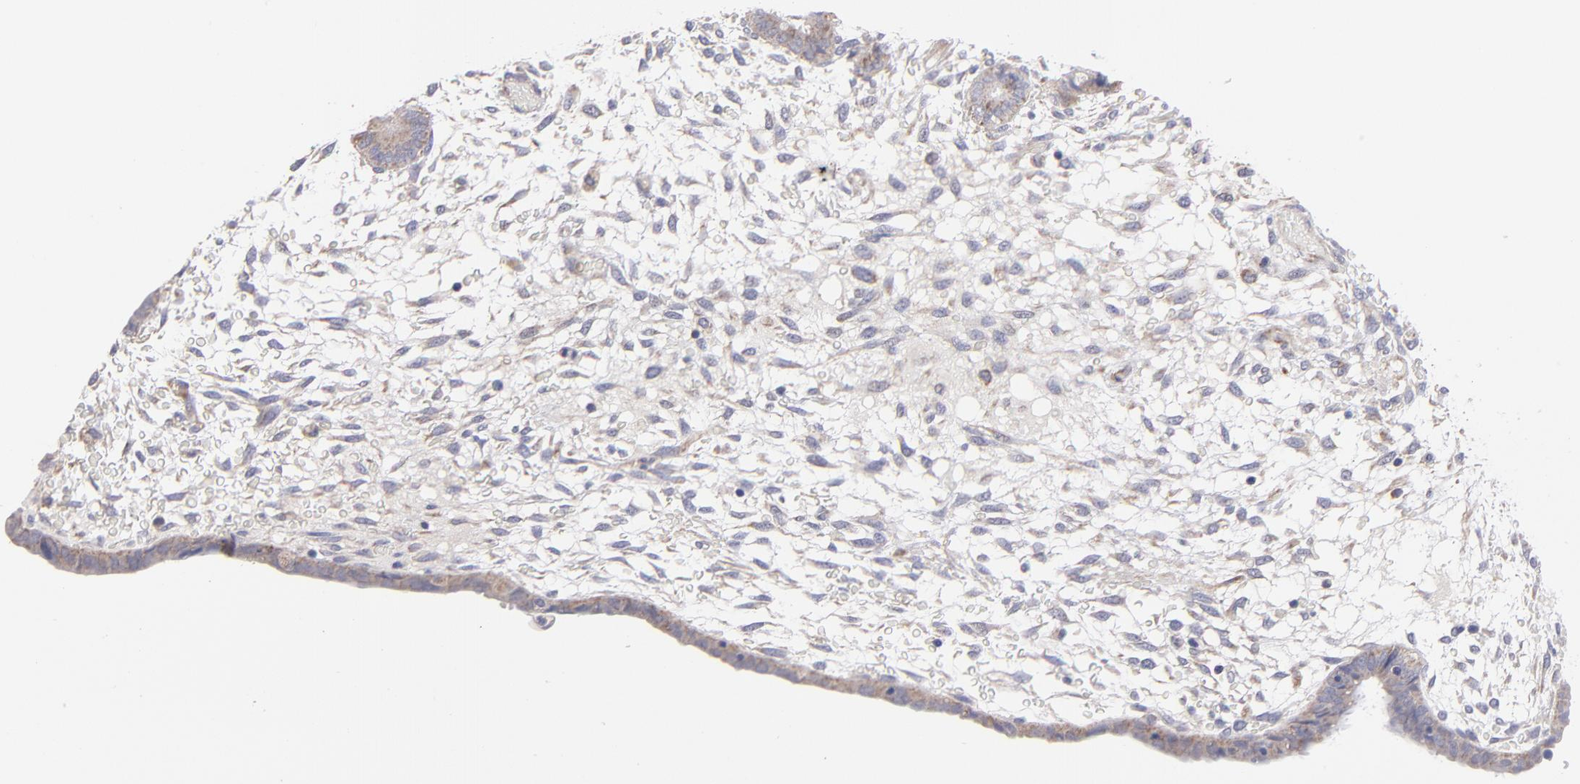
{"staining": {"intensity": "weak", "quantity": "<25%", "location": "cytoplasmic/membranous"}, "tissue": "endometrium", "cell_type": "Cells in endometrial stroma", "image_type": "normal", "snomed": [{"axis": "morphology", "description": "Normal tissue, NOS"}, {"axis": "topography", "description": "Endometrium"}], "caption": "The micrograph displays no staining of cells in endometrial stroma in unremarkable endometrium.", "gene": "HCCS", "patient": {"sex": "female", "age": 42}}